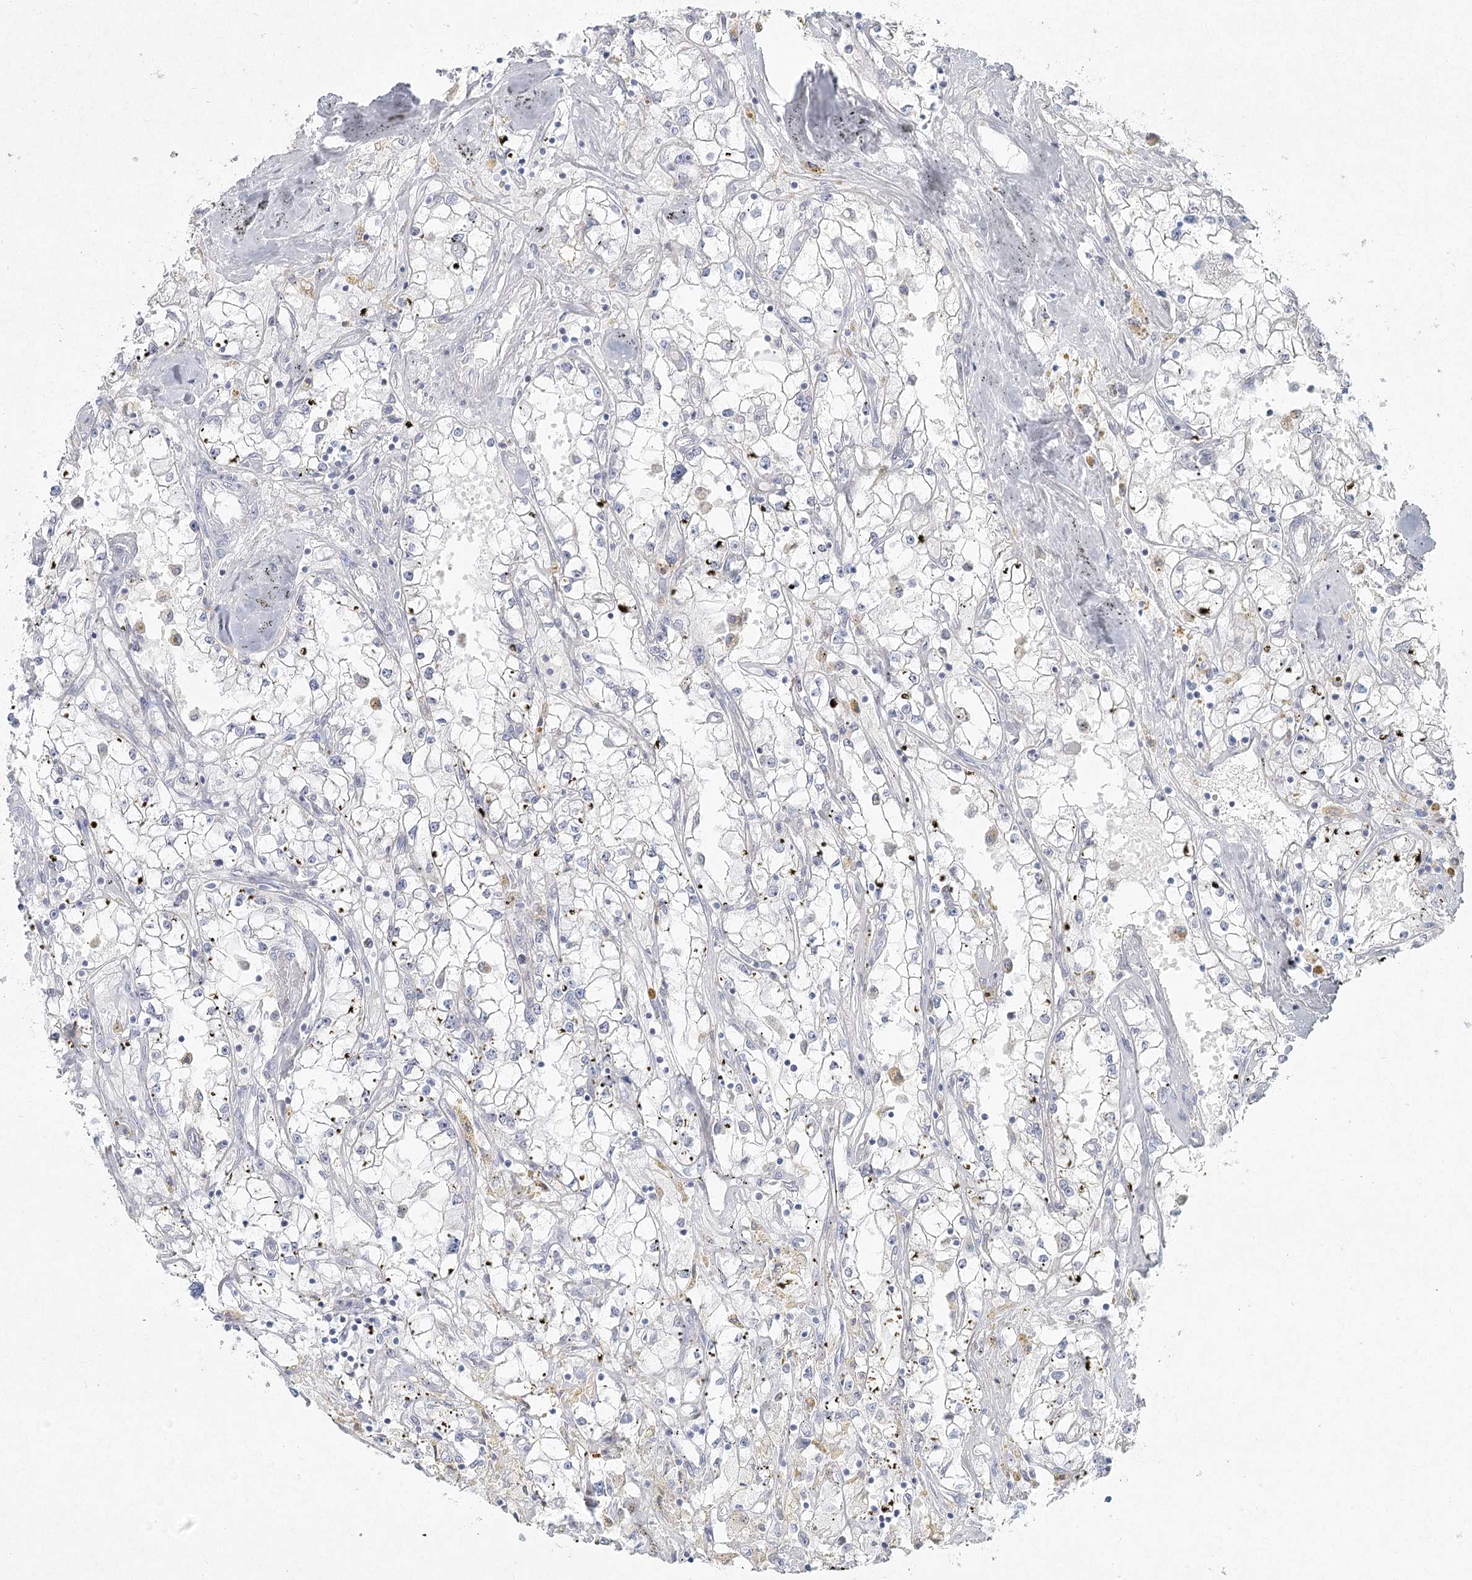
{"staining": {"intensity": "negative", "quantity": "none", "location": "none"}, "tissue": "renal cancer", "cell_type": "Tumor cells", "image_type": "cancer", "snomed": [{"axis": "morphology", "description": "Adenocarcinoma, NOS"}, {"axis": "topography", "description": "Kidney"}], "caption": "Immunohistochemical staining of human renal cancer (adenocarcinoma) displays no significant positivity in tumor cells.", "gene": "LRP2BP", "patient": {"sex": "male", "age": 56}}